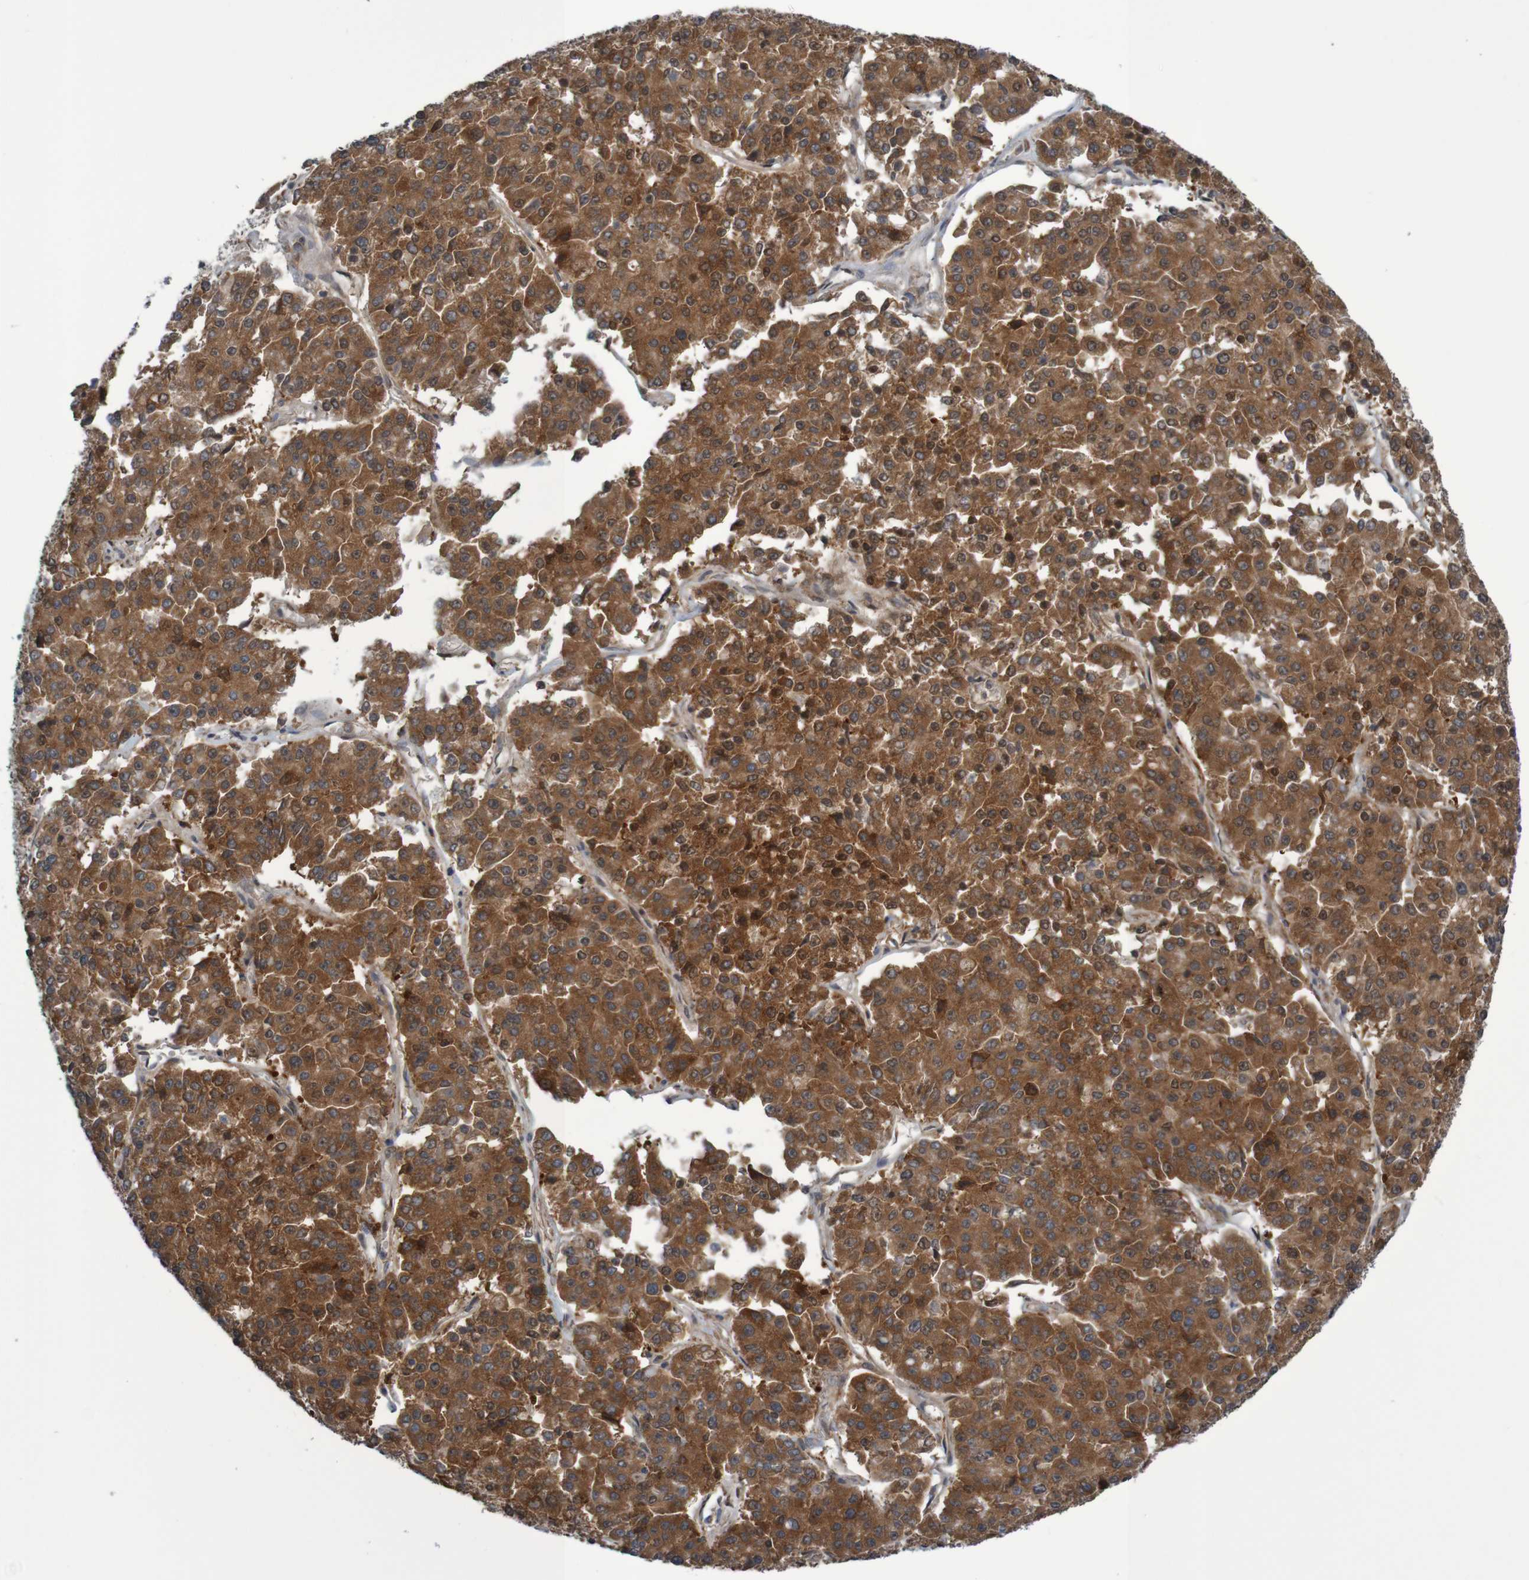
{"staining": {"intensity": "strong", "quantity": ">75%", "location": "cytoplasmic/membranous,nuclear"}, "tissue": "pancreatic cancer", "cell_type": "Tumor cells", "image_type": "cancer", "snomed": [{"axis": "morphology", "description": "Adenocarcinoma, NOS"}, {"axis": "topography", "description": "Pancreas"}], "caption": "Immunohistochemistry (IHC) histopathology image of neoplastic tissue: pancreatic adenocarcinoma stained using immunohistochemistry reveals high levels of strong protein expression localized specifically in the cytoplasmic/membranous and nuclear of tumor cells, appearing as a cytoplasmic/membranous and nuclear brown color.", "gene": "LRRC47", "patient": {"sex": "male", "age": 50}}